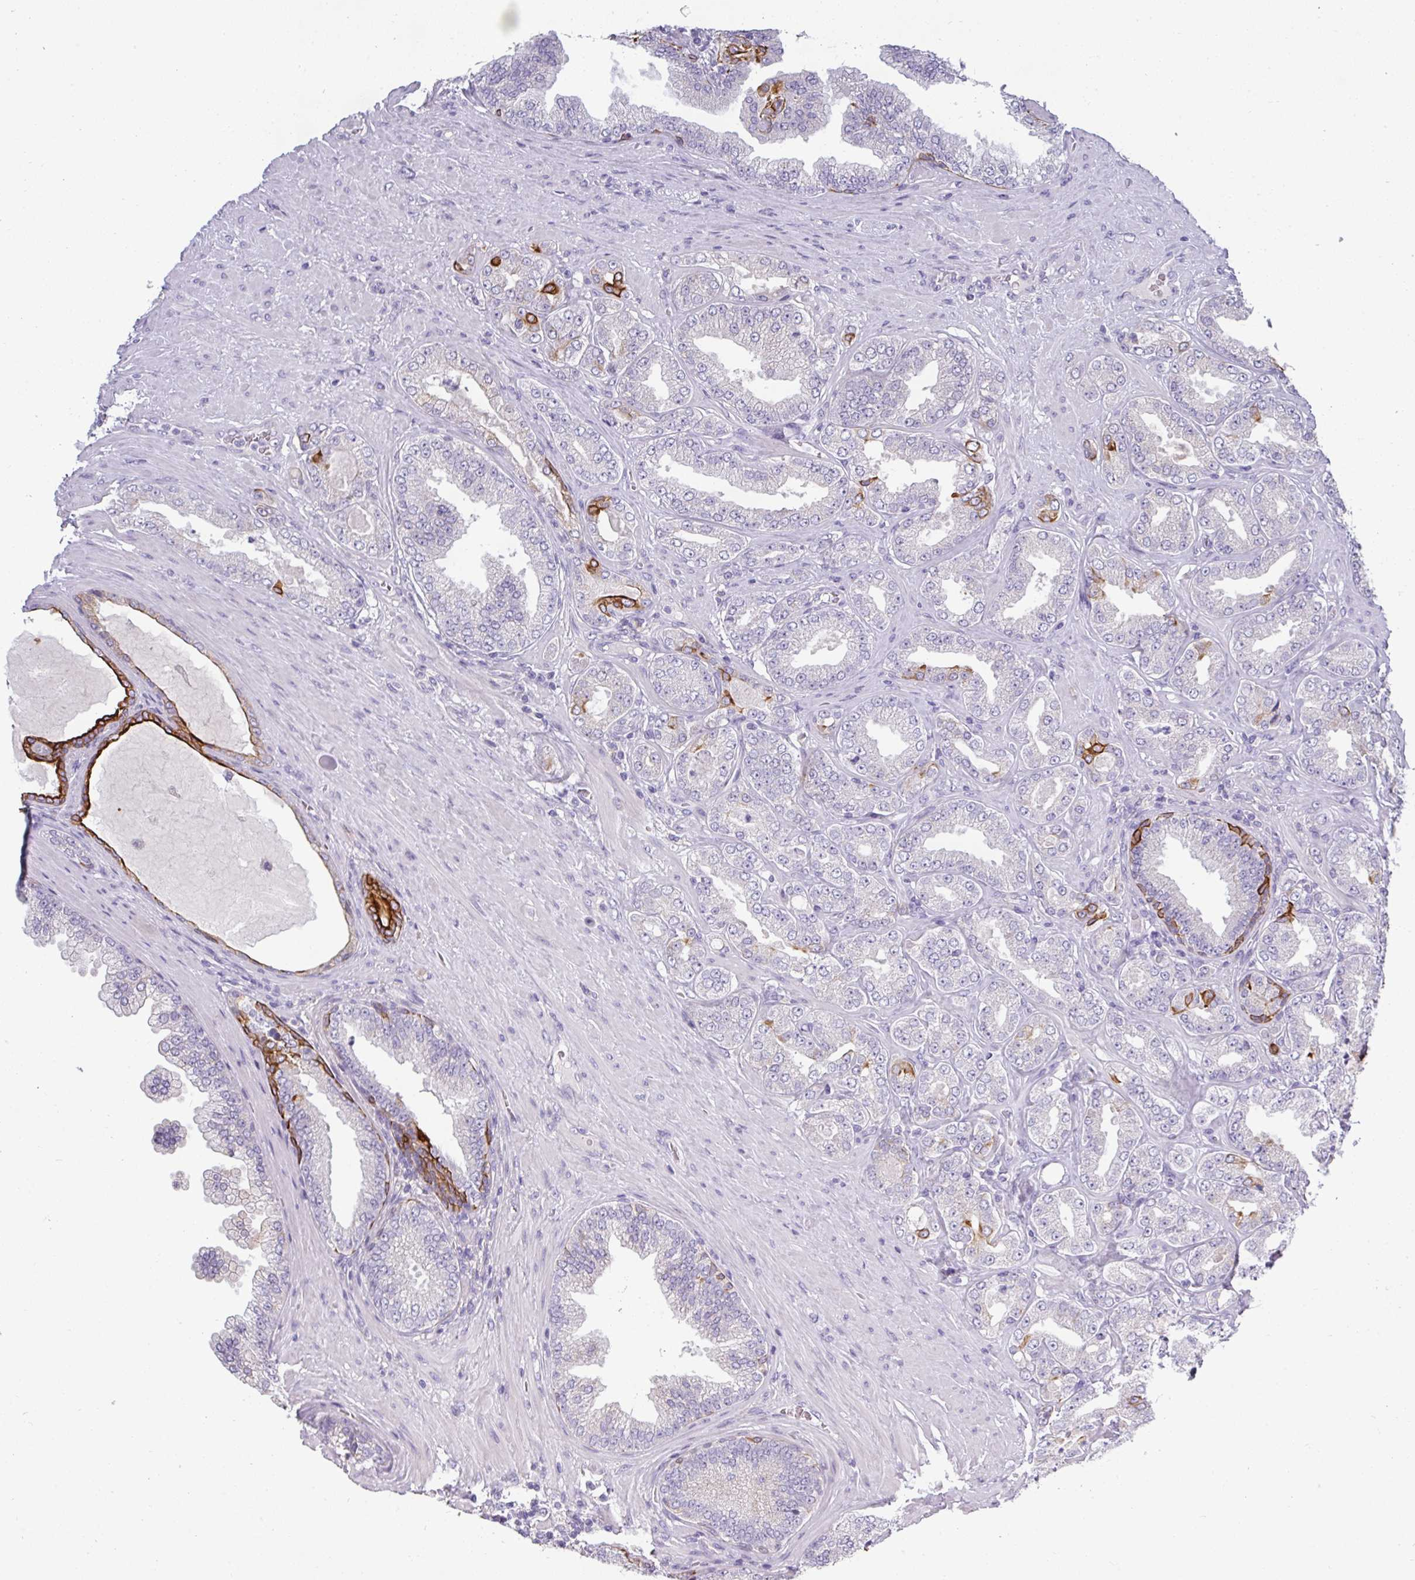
{"staining": {"intensity": "strong", "quantity": "<25%", "location": "cytoplasmic/membranous"}, "tissue": "prostate cancer", "cell_type": "Tumor cells", "image_type": "cancer", "snomed": [{"axis": "morphology", "description": "Adenocarcinoma, Low grade"}, {"axis": "topography", "description": "Prostate"}], "caption": "A brown stain highlights strong cytoplasmic/membranous positivity of a protein in prostate cancer tumor cells.", "gene": "ASXL3", "patient": {"sex": "male", "age": 63}}